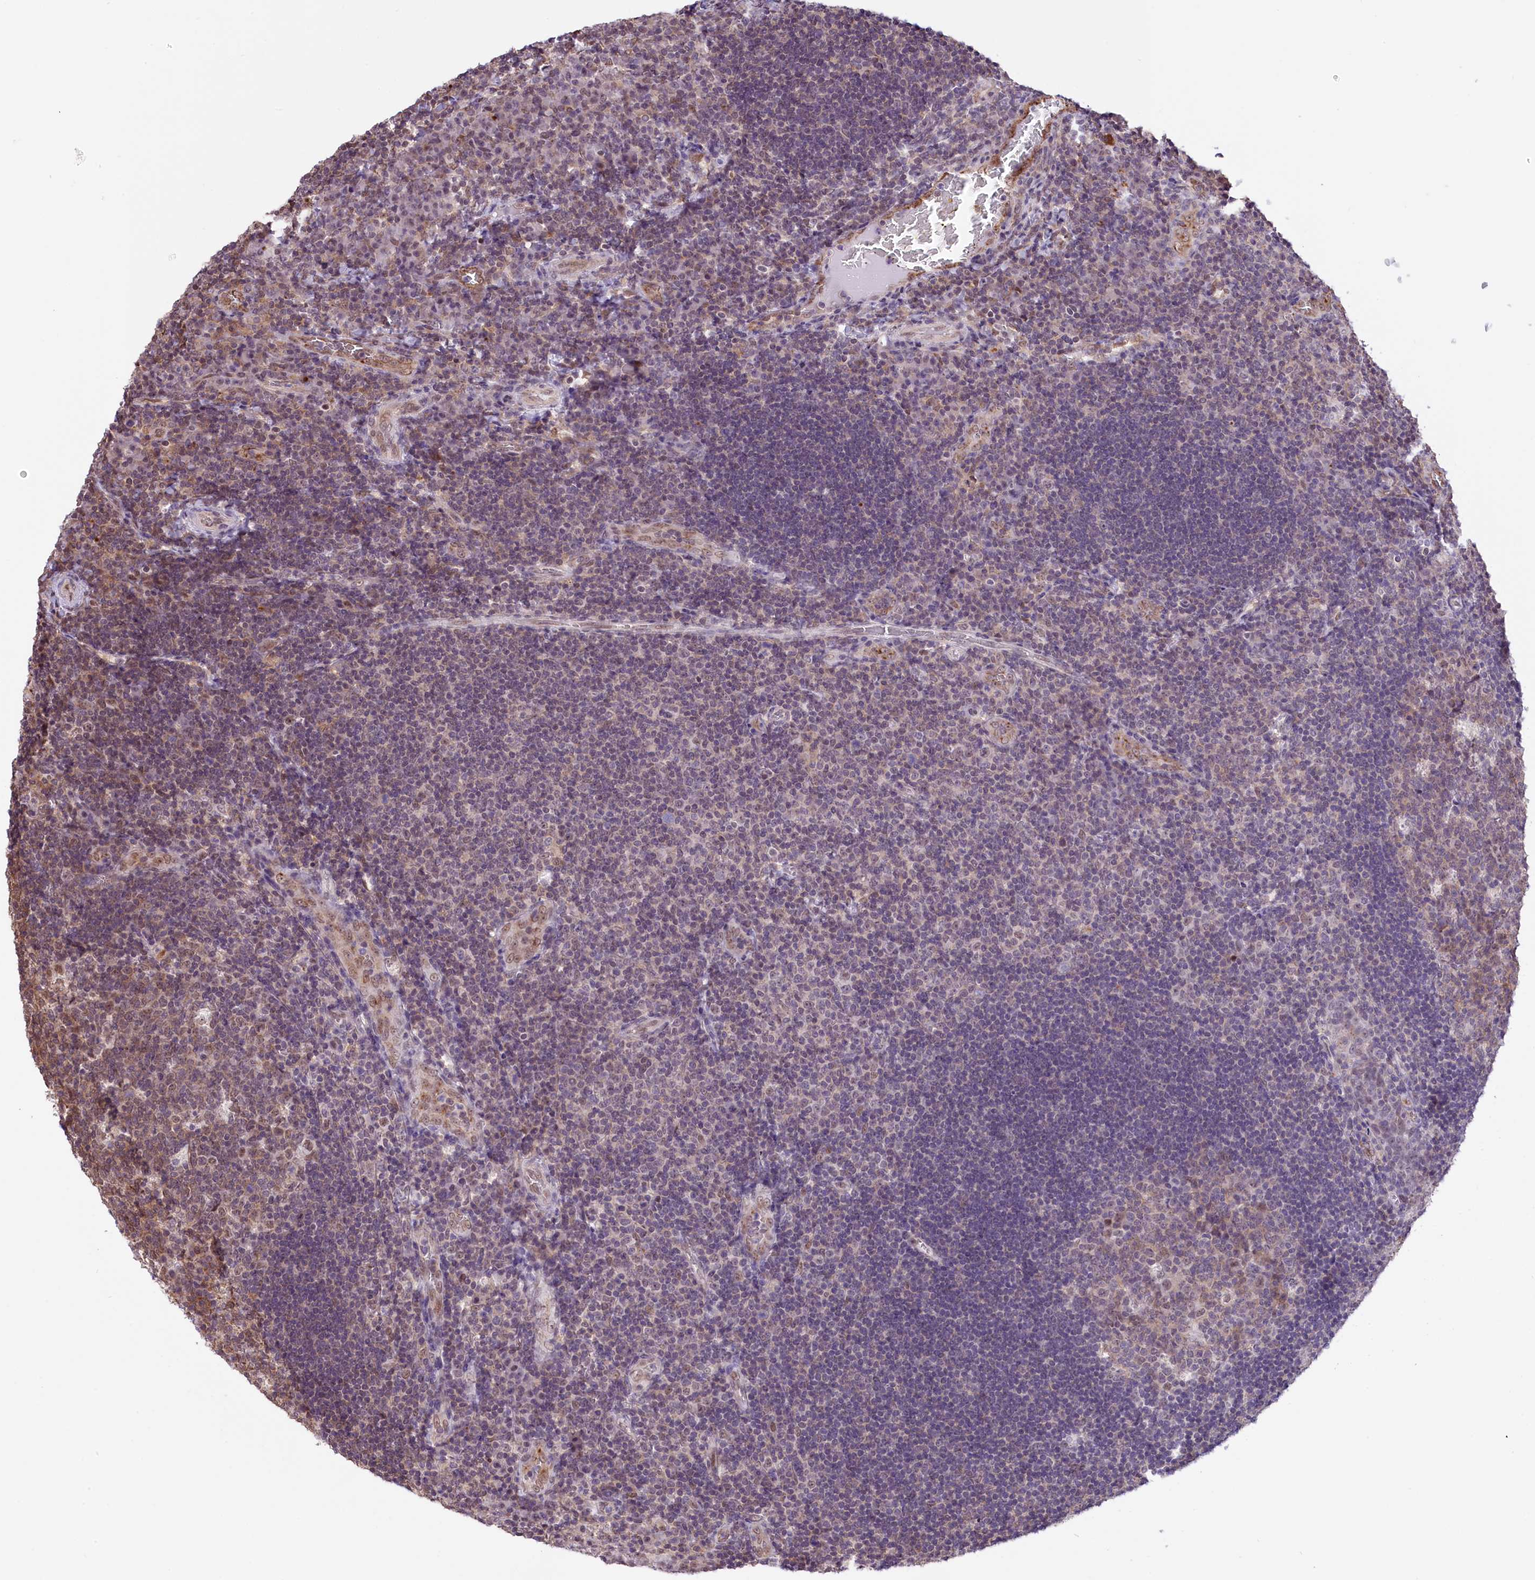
{"staining": {"intensity": "weak", "quantity": "<25%", "location": "cytoplasmic/membranous,nuclear"}, "tissue": "tonsil", "cell_type": "Germinal center cells", "image_type": "normal", "snomed": [{"axis": "morphology", "description": "Normal tissue, NOS"}, {"axis": "topography", "description": "Tonsil"}], "caption": "DAB (3,3'-diaminobenzidine) immunohistochemical staining of benign tonsil shows no significant staining in germinal center cells.", "gene": "MRPL54", "patient": {"sex": "male", "age": 17}}